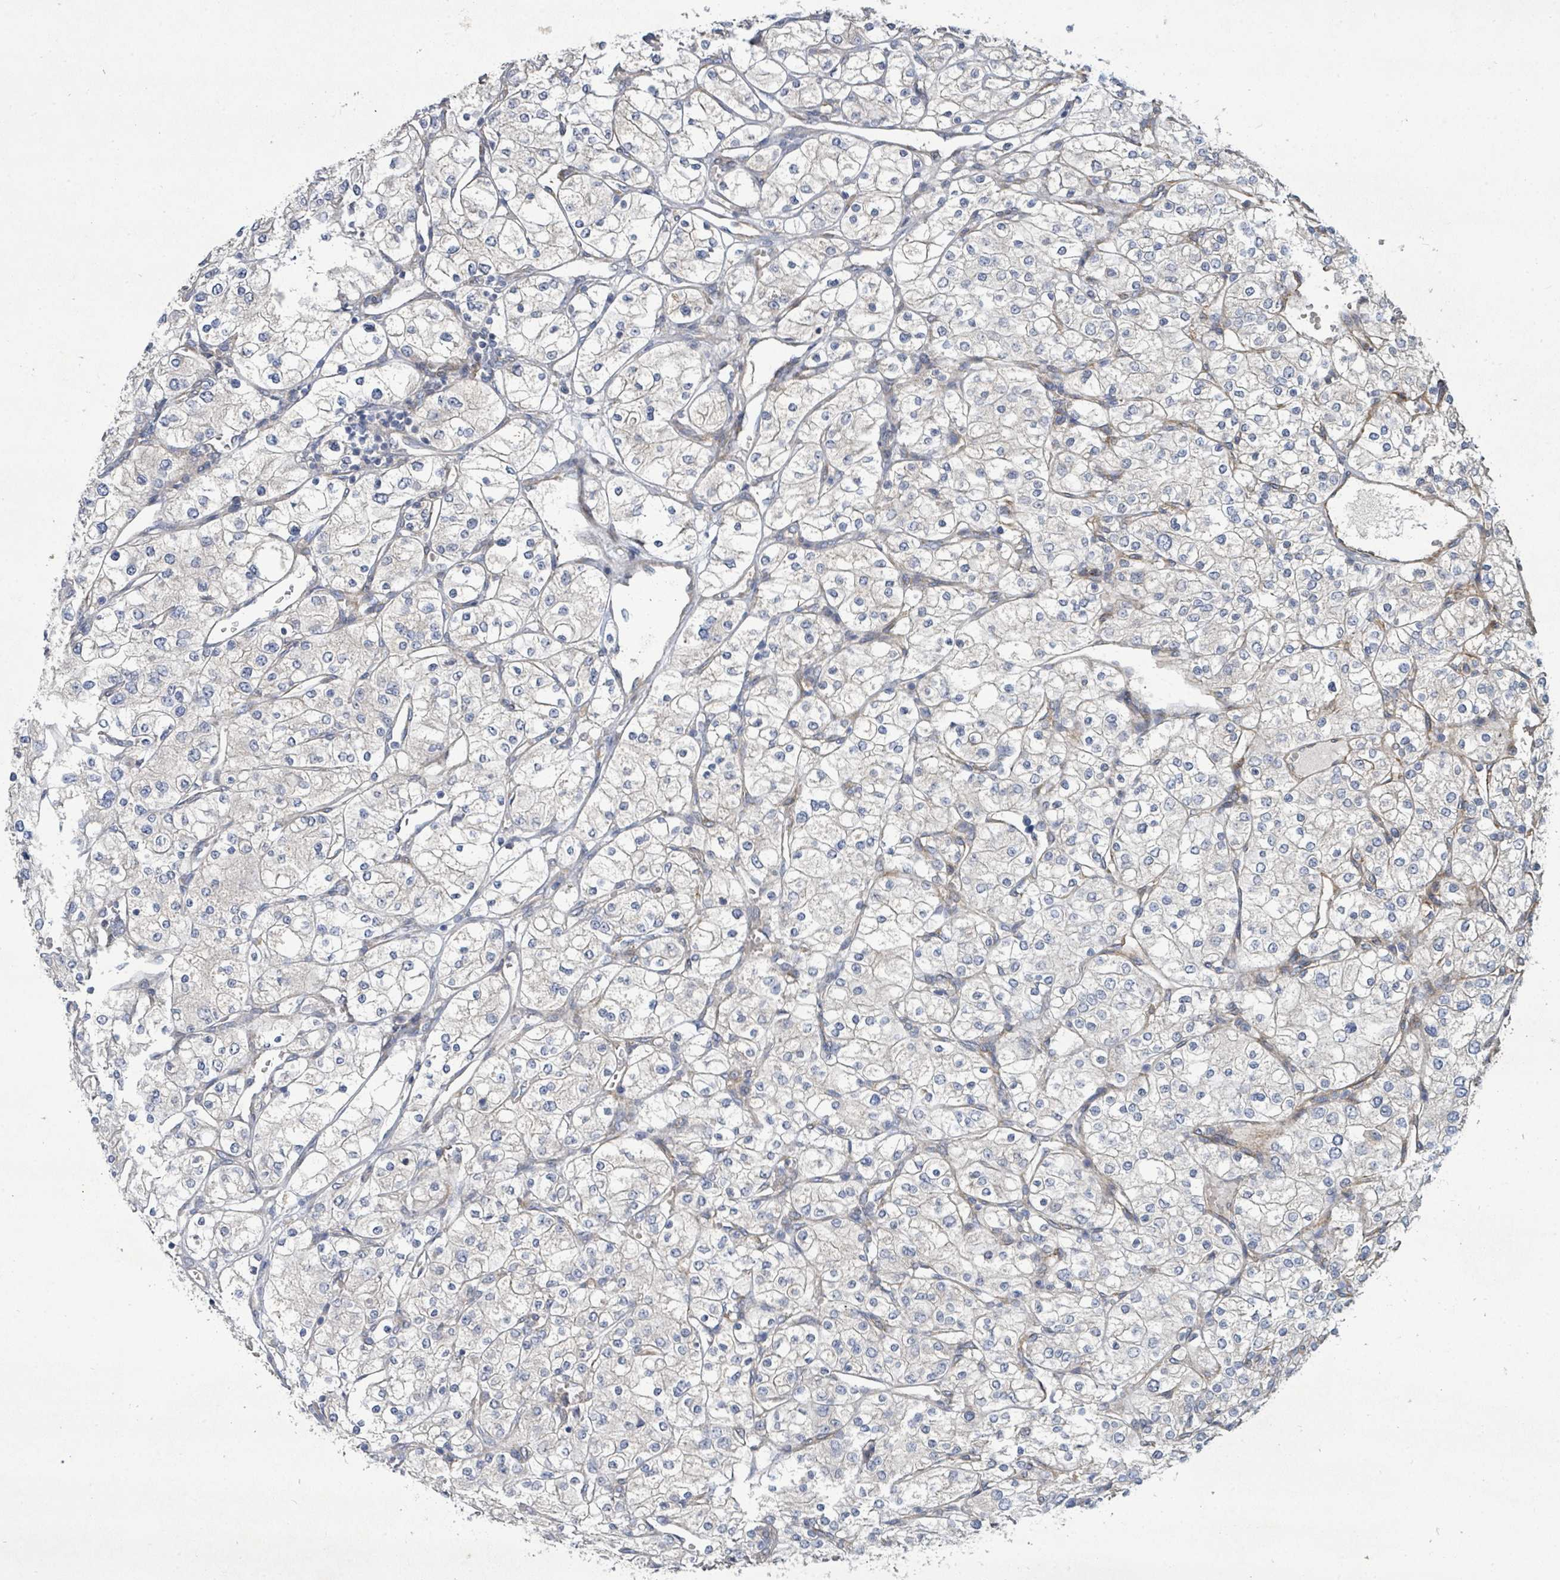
{"staining": {"intensity": "moderate", "quantity": "<25%", "location": "cytoplasmic/membranous"}, "tissue": "renal cancer", "cell_type": "Tumor cells", "image_type": "cancer", "snomed": [{"axis": "morphology", "description": "Adenocarcinoma, NOS"}, {"axis": "topography", "description": "Kidney"}], "caption": "Renal cancer stained for a protein demonstrates moderate cytoplasmic/membranous positivity in tumor cells.", "gene": "IFIT1", "patient": {"sex": "male", "age": 80}}